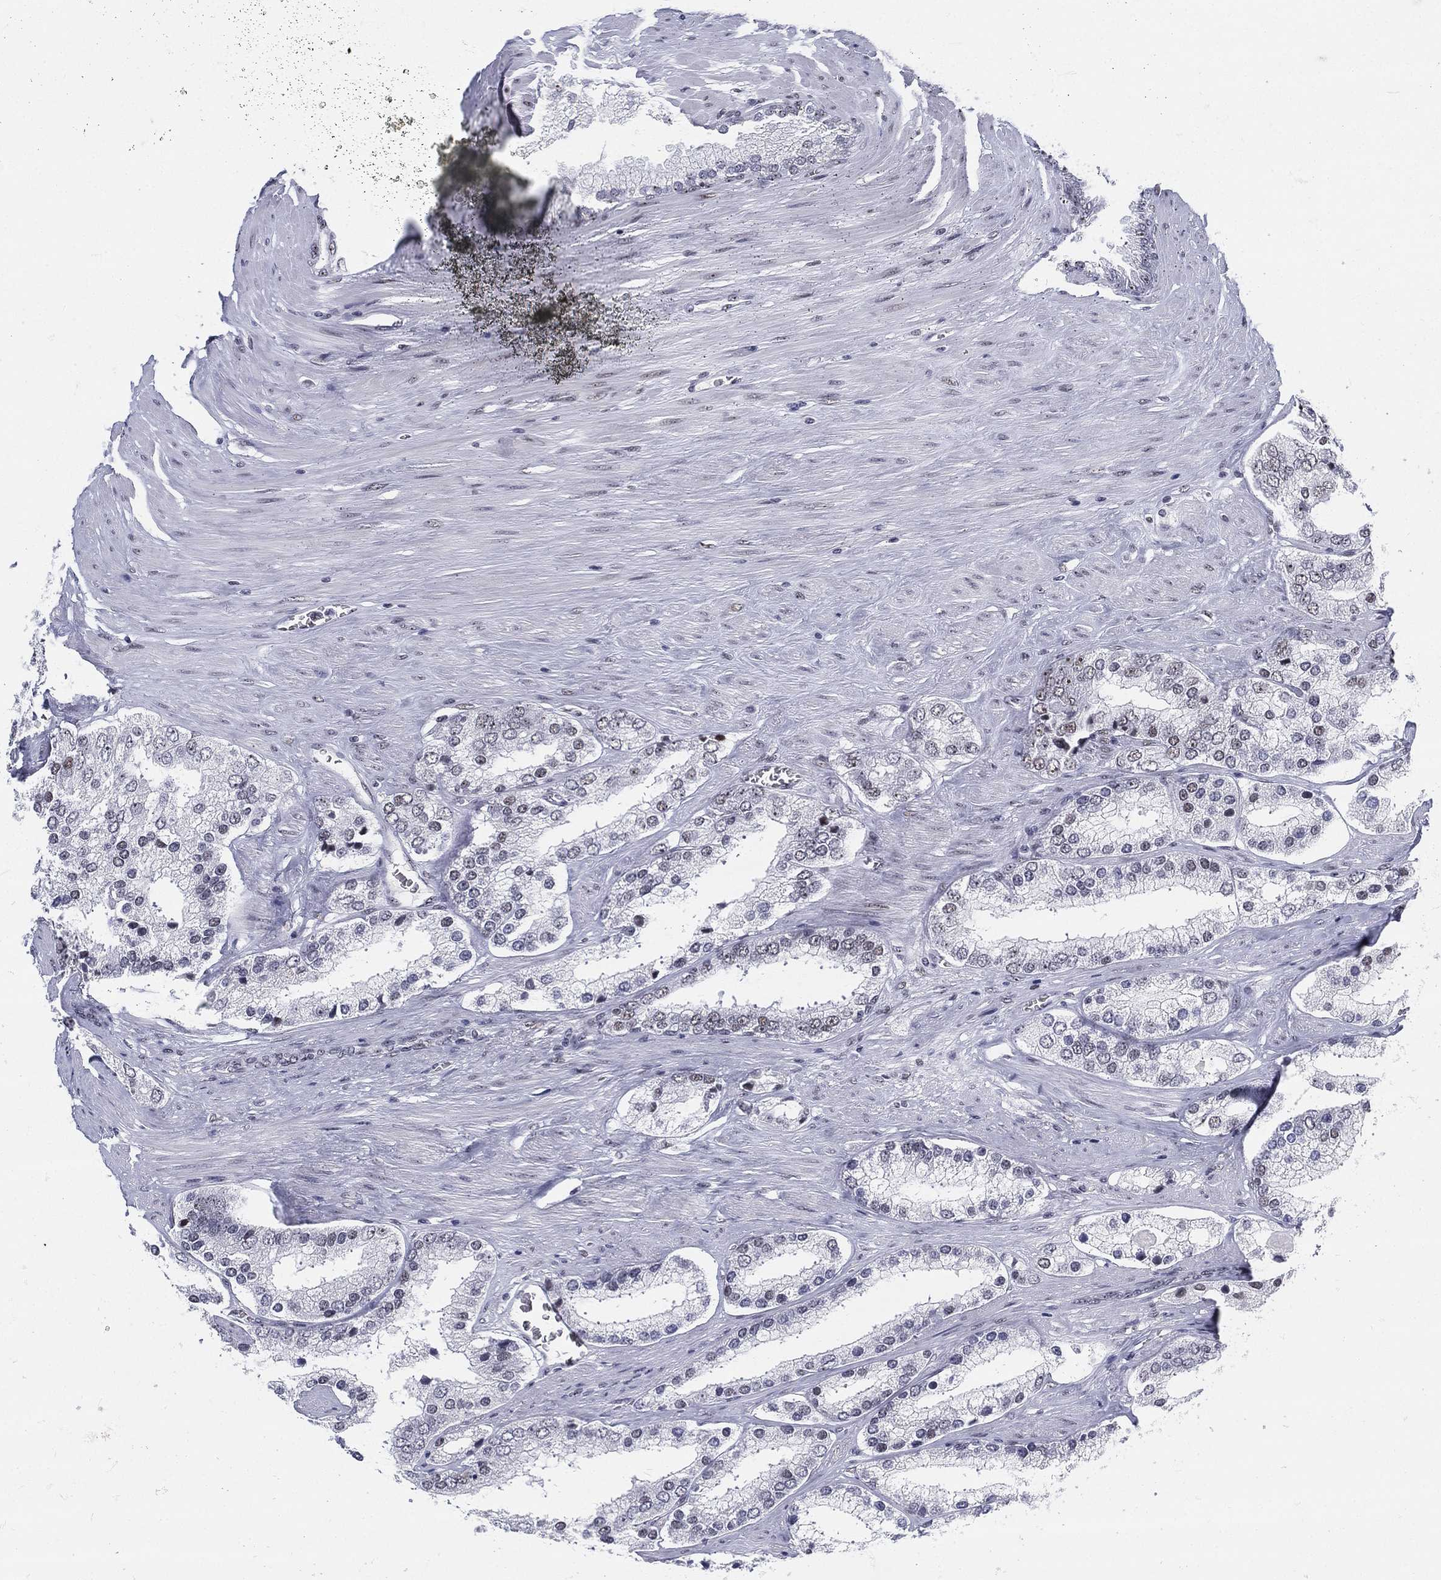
{"staining": {"intensity": "weak", "quantity": "<25%", "location": "nuclear"}, "tissue": "prostate cancer", "cell_type": "Tumor cells", "image_type": "cancer", "snomed": [{"axis": "morphology", "description": "Adenocarcinoma, Low grade"}, {"axis": "topography", "description": "Prostate"}], "caption": "Prostate cancer stained for a protein using immunohistochemistry (IHC) shows no expression tumor cells.", "gene": "MAPK8IP1", "patient": {"sex": "male", "age": 69}}